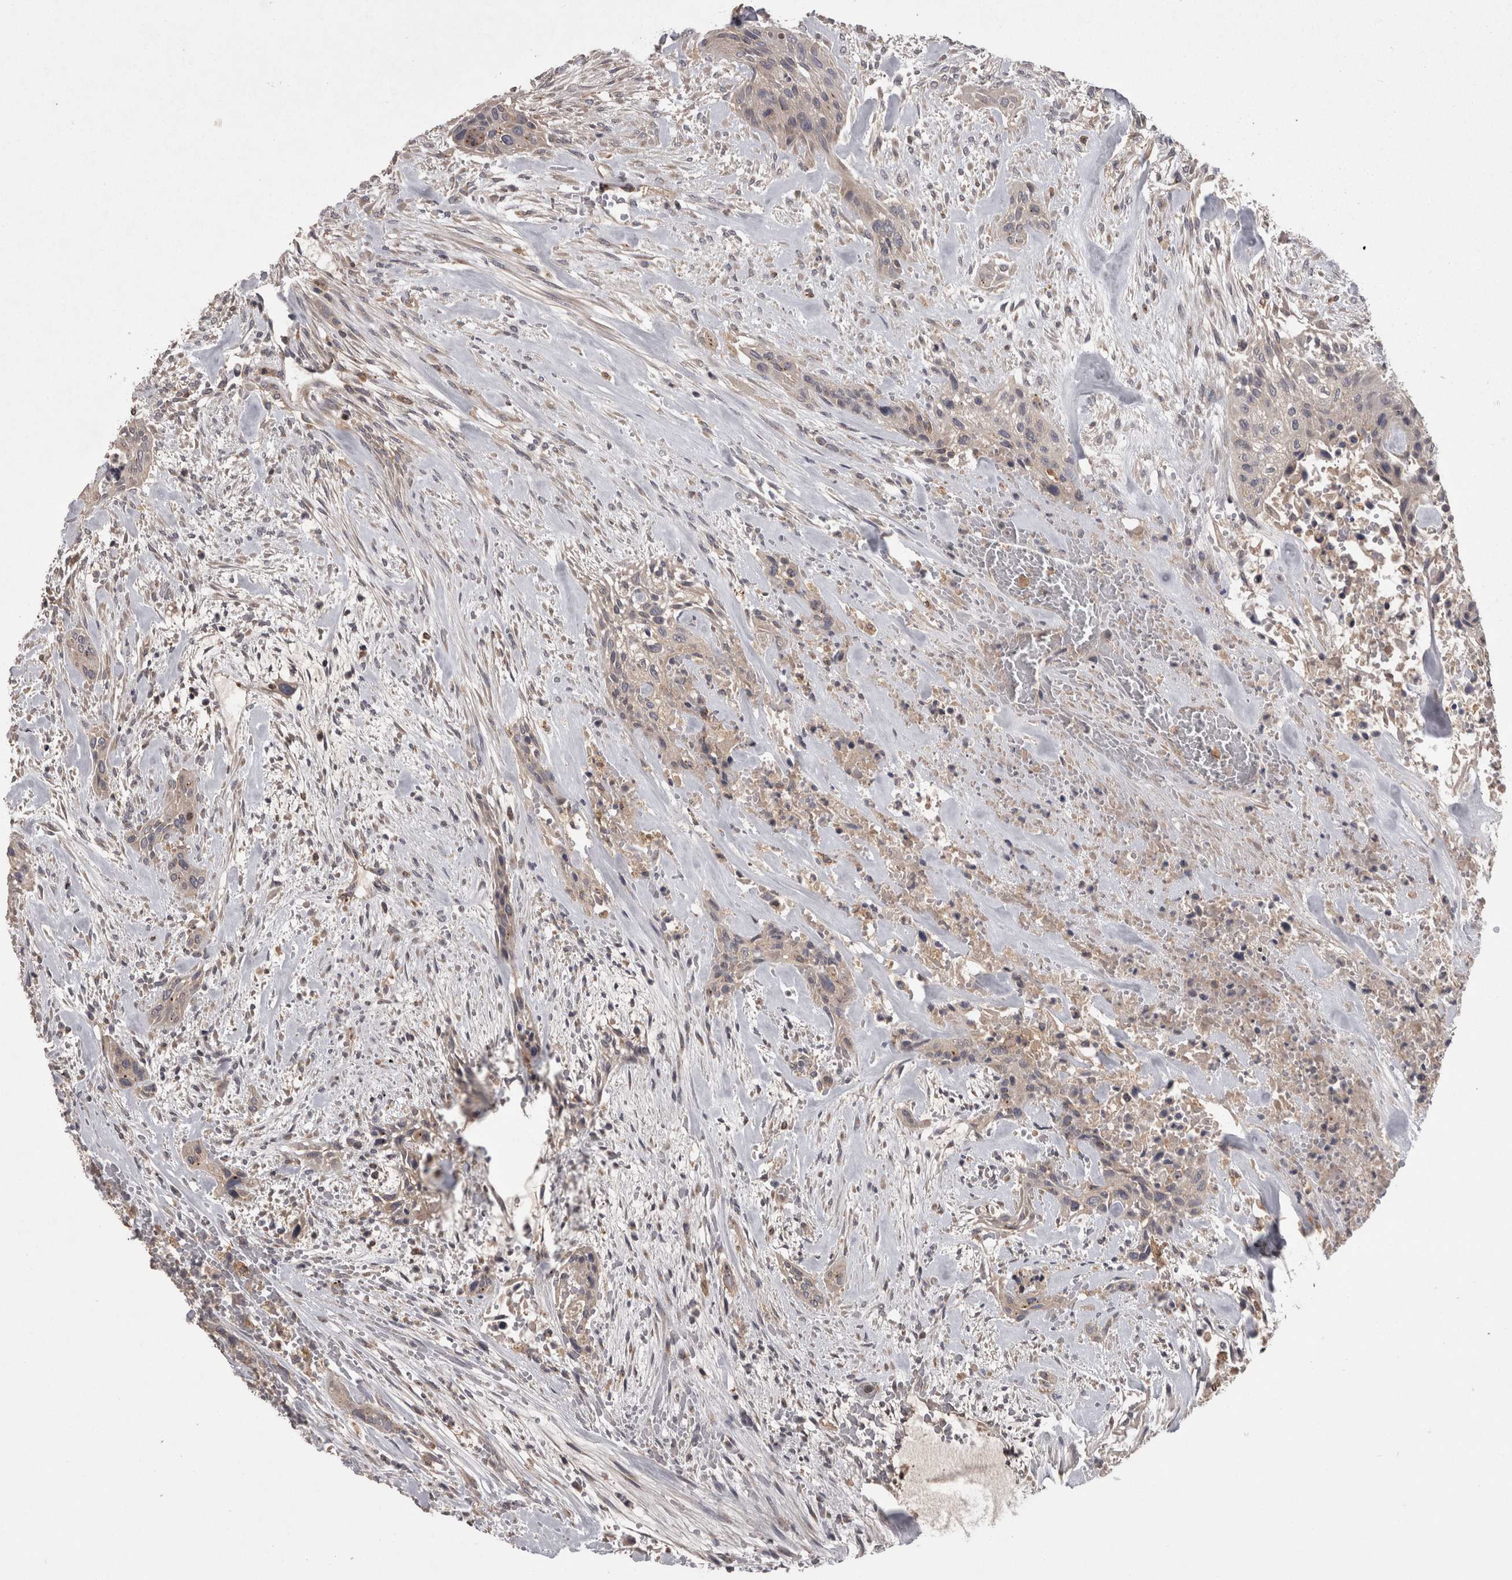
{"staining": {"intensity": "negative", "quantity": "none", "location": "none"}, "tissue": "urothelial cancer", "cell_type": "Tumor cells", "image_type": "cancer", "snomed": [{"axis": "morphology", "description": "Urothelial carcinoma, High grade"}, {"axis": "topography", "description": "Urinary bladder"}], "caption": "This is a image of immunohistochemistry (IHC) staining of high-grade urothelial carcinoma, which shows no positivity in tumor cells.", "gene": "PCM1", "patient": {"sex": "male", "age": 35}}